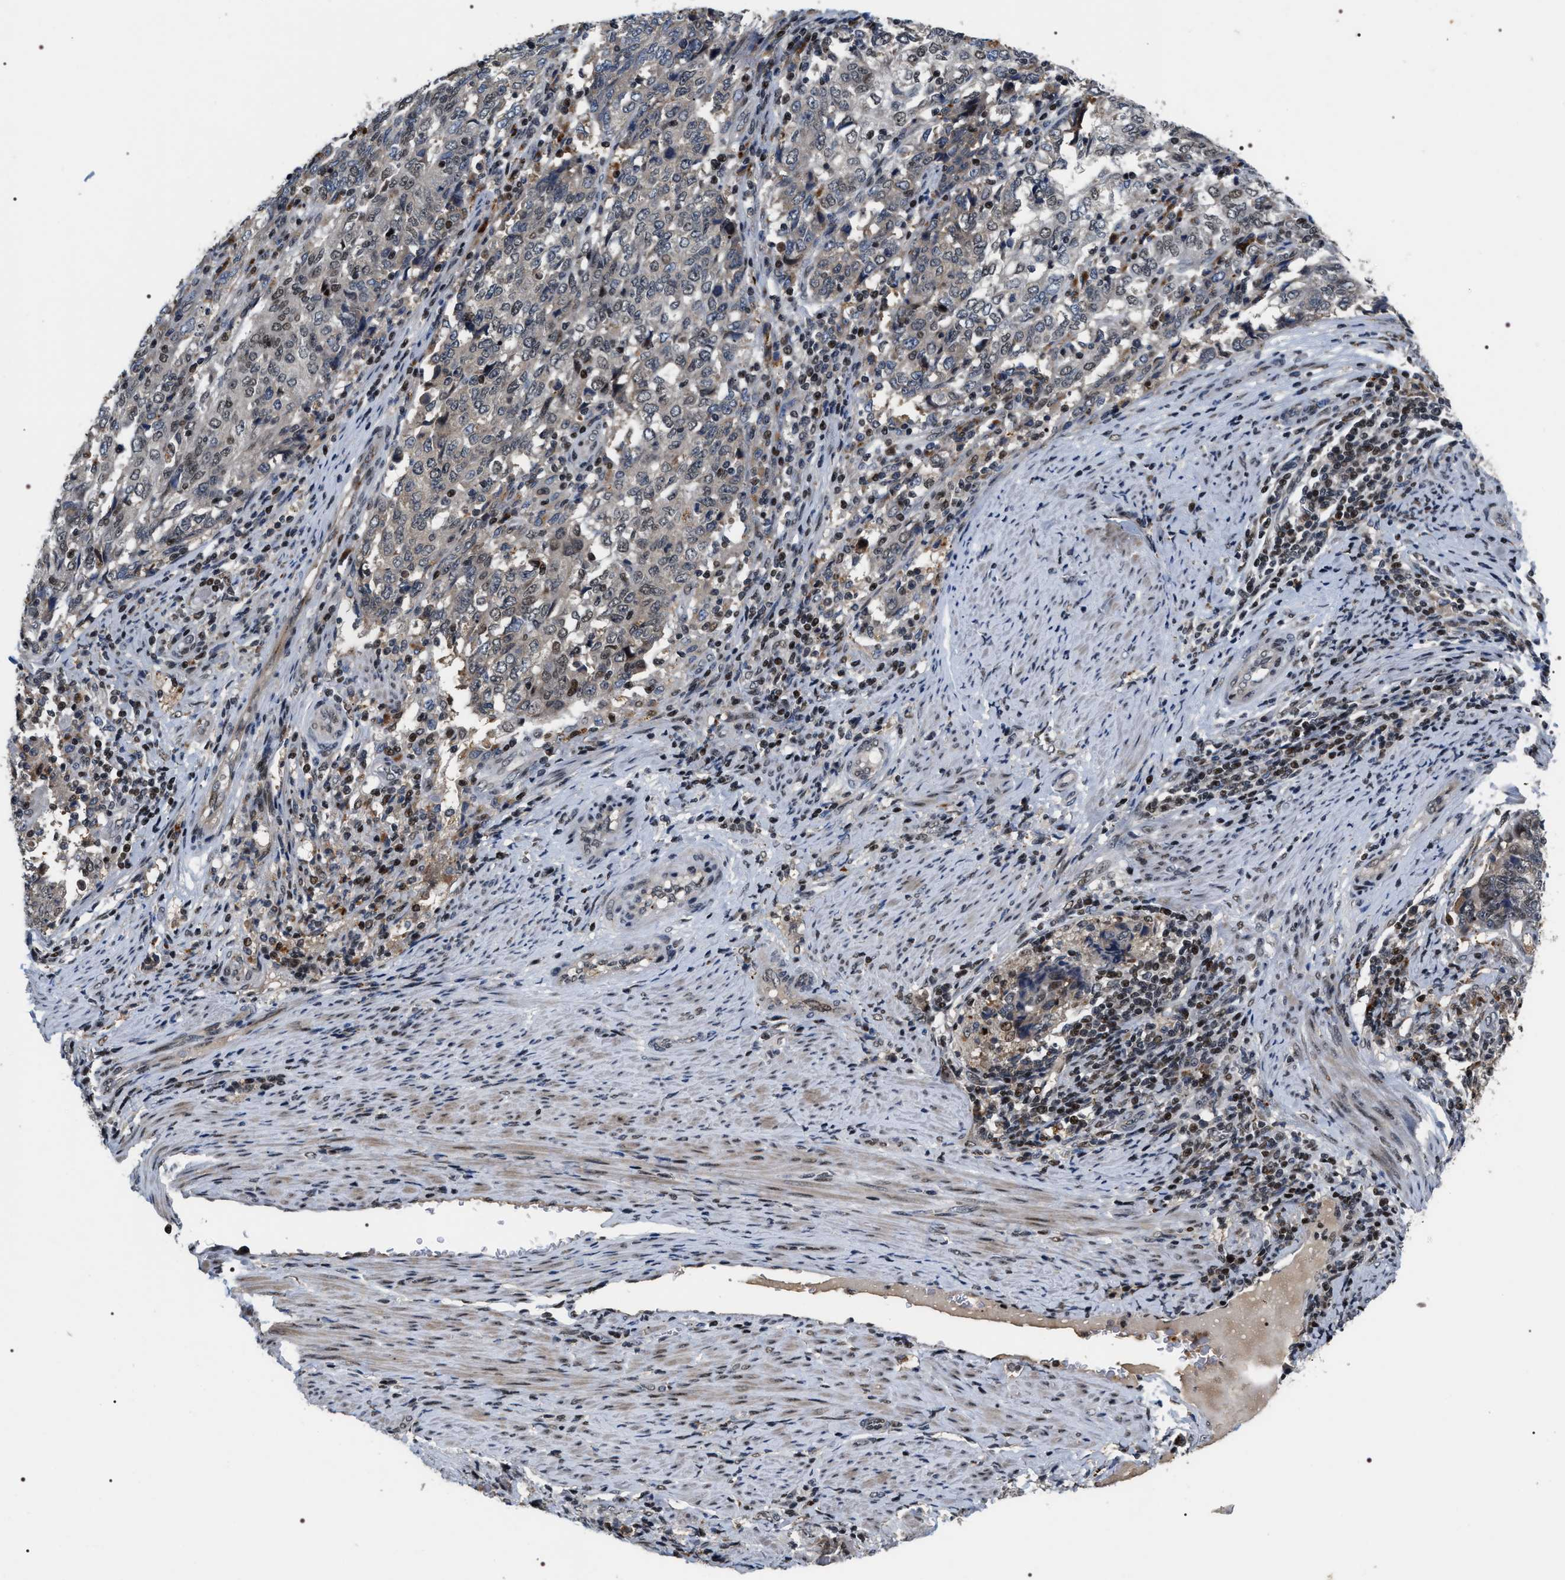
{"staining": {"intensity": "weak", "quantity": "25%-75%", "location": "nuclear"}, "tissue": "endometrial cancer", "cell_type": "Tumor cells", "image_type": "cancer", "snomed": [{"axis": "morphology", "description": "Adenocarcinoma, NOS"}, {"axis": "topography", "description": "Endometrium"}], "caption": "An immunohistochemistry micrograph of neoplastic tissue is shown. Protein staining in brown shows weak nuclear positivity in endometrial adenocarcinoma within tumor cells.", "gene": "C7orf25", "patient": {"sex": "female", "age": 80}}